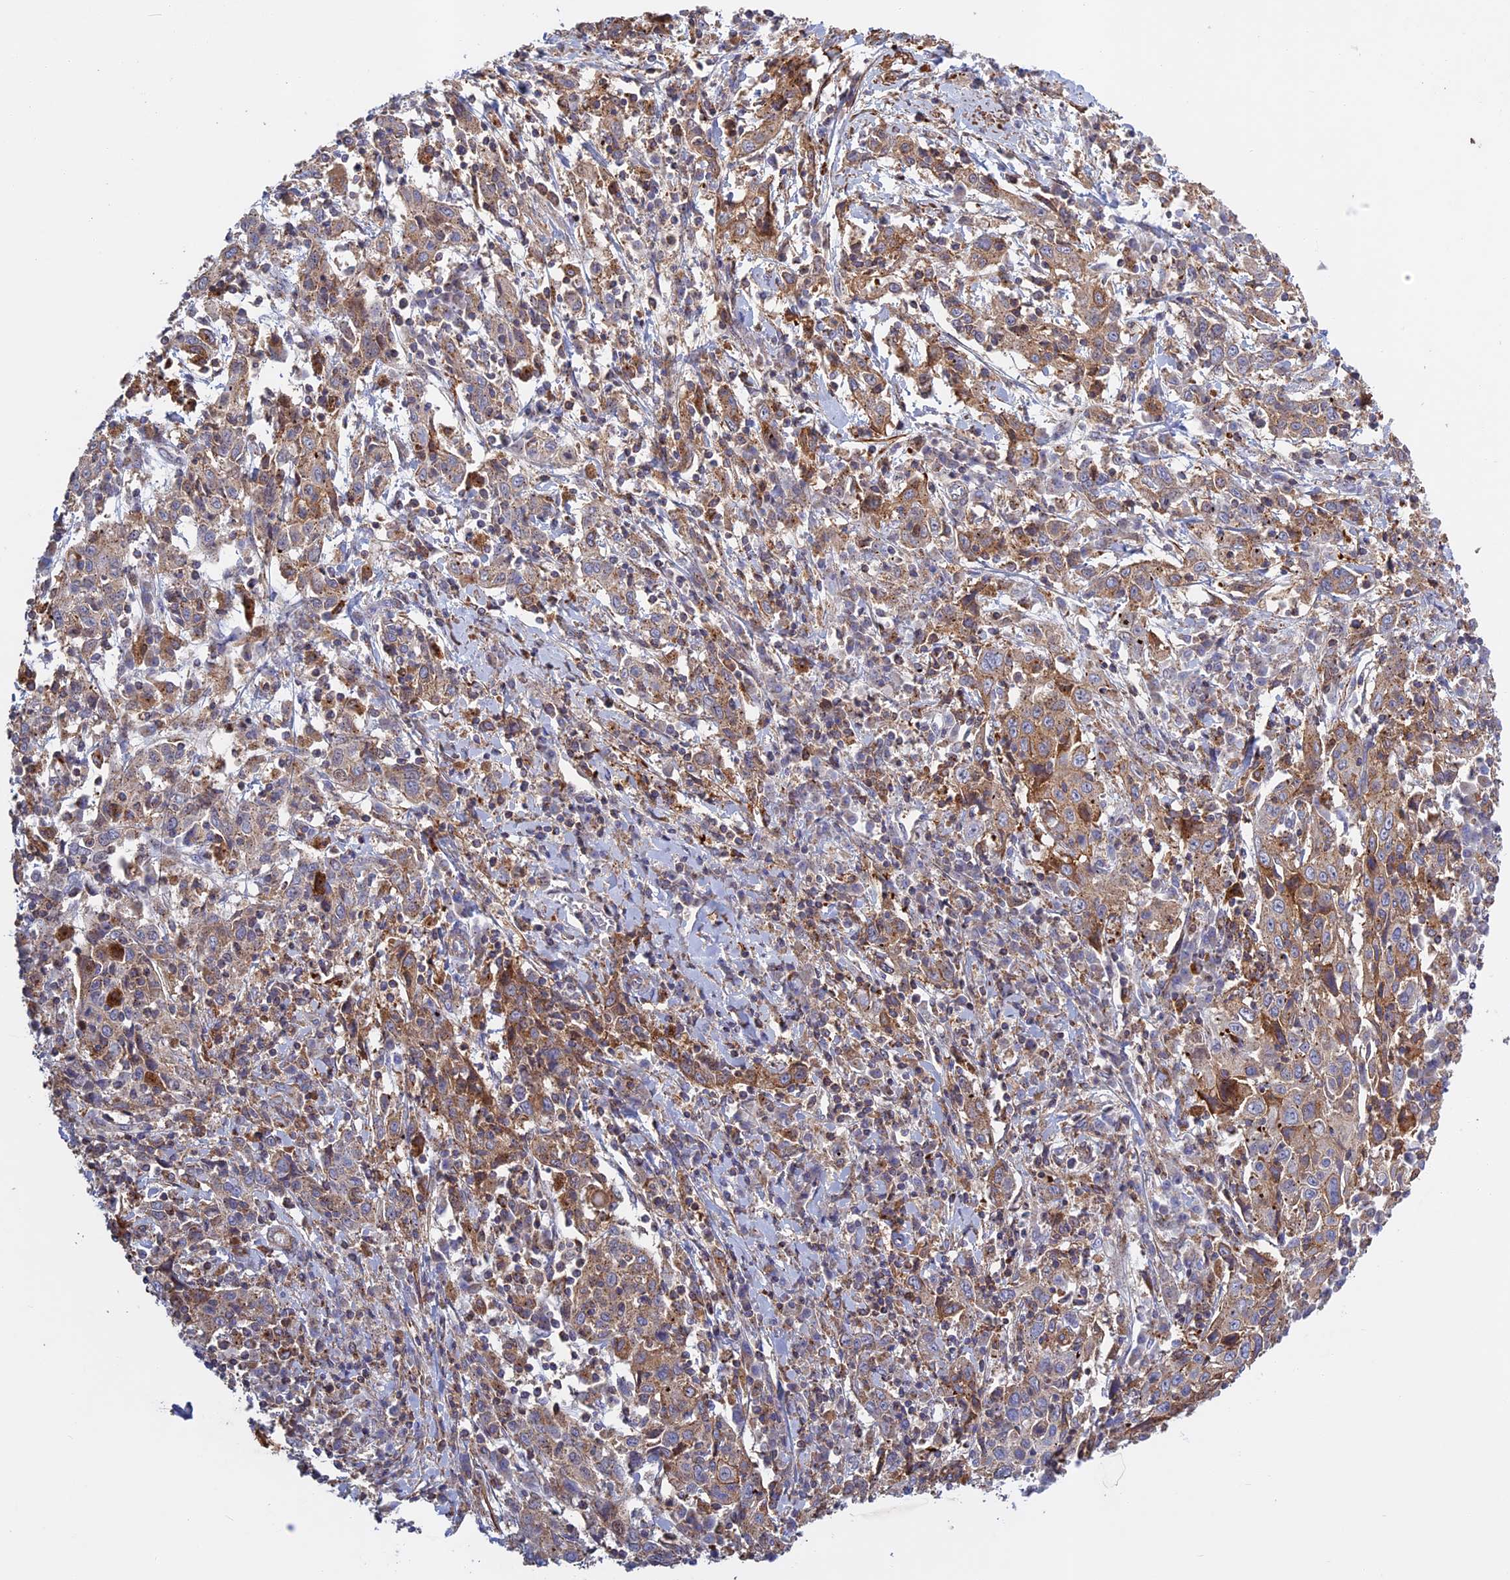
{"staining": {"intensity": "moderate", "quantity": ">75%", "location": "cytoplasmic/membranous"}, "tissue": "cervical cancer", "cell_type": "Tumor cells", "image_type": "cancer", "snomed": [{"axis": "morphology", "description": "Squamous cell carcinoma, NOS"}, {"axis": "topography", "description": "Cervix"}], "caption": "Immunohistochemical staining of human squamous cell carcinoma (cervical) reveals moderate cytoplasmic/membranous protein staining in about >75% of tumor cells. The staining was performed using DAB to visualize the protein expression in brown, while the nuclei were stained in blue with hematoxylin (Magnification: 20x).", "gene": "LYPD5", "patient": {"sex": "female", "age": 46}}